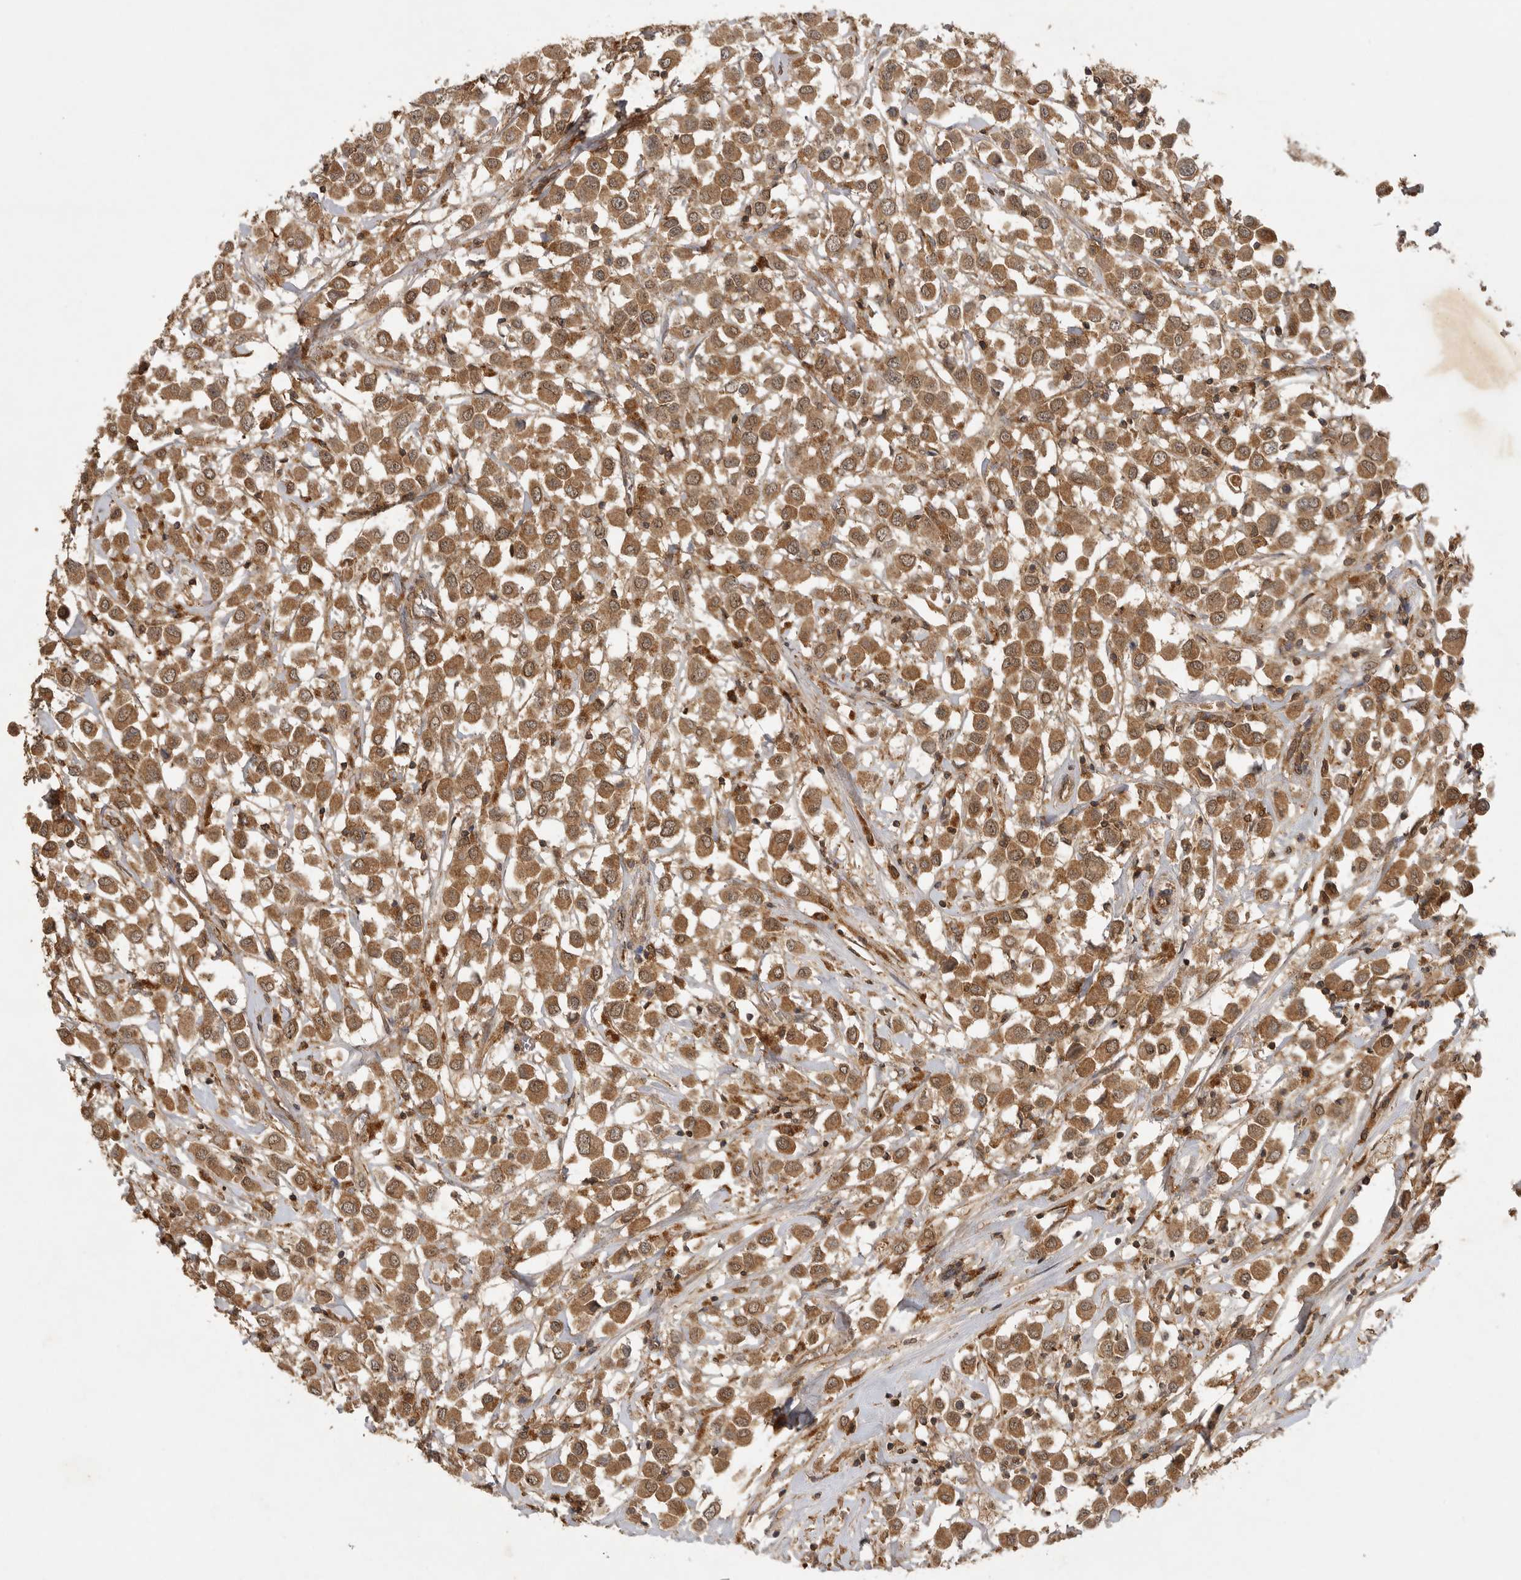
{"staining": {"intensity": "moderate", "quantity": ">75%", "location": "cytoplasmic/membranous,nuclear"}, "tissue": "breast cancer", "cell_type": "Tumor cells", "image_type": "cancer", "snomed": [{"axis": "morphology", "description": "Duct carcinoma"}, {"axis": "topography", "description": "Breast"}], "caption": "Protein expression by immunohistochemistry (IHC) exhibits moderate cytoplasmic/membranous and nuclear positivity in about >75% of tumor cells in invasive ductal carcinoma (breast). Using DAB (brown) and hematoxylin (blue) stains, captured at high magnification using brightfield microscopy.", "gene": "ICOSLG", "patient": {"sex": "female", "age": 61}}